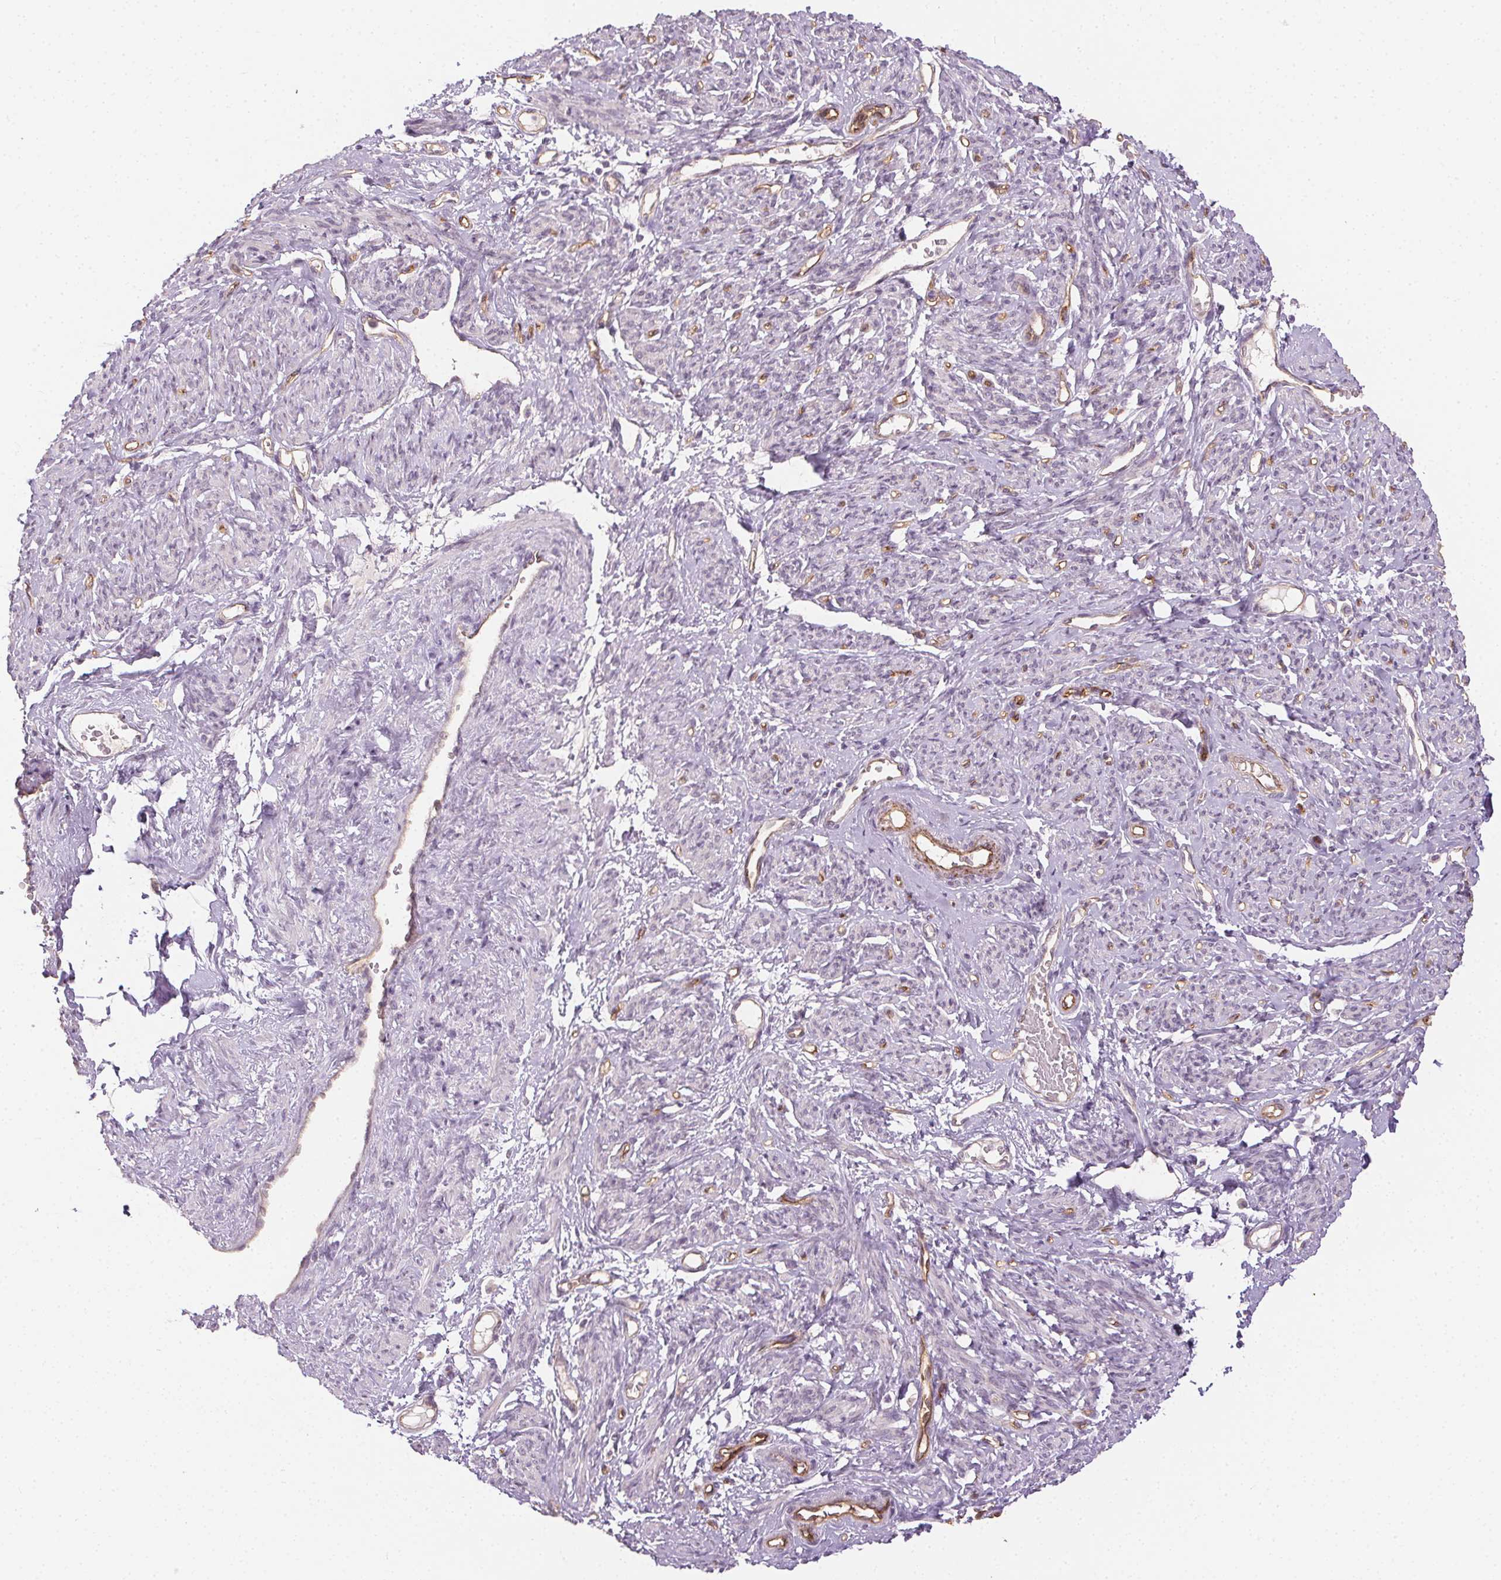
{"staining": {"intensity": "negative", "quantity": "none", "location": "none"}, "tissue": "smooth muscle", "cell_type": "Smooth muscle cells", "image_type": "normal", "snomed": [{"axis": "morphology", "description": "Normal tissue, NOS"}, {"axis": "topography", "description": "Smooth muscle"}], "caption": "Immunohistochemistry (IHC) of unremarkable smooth muscle shows no staining in smooth muscle cells.", "gene": "PODXL", "patient": {"sex": "female", "age": 65}}